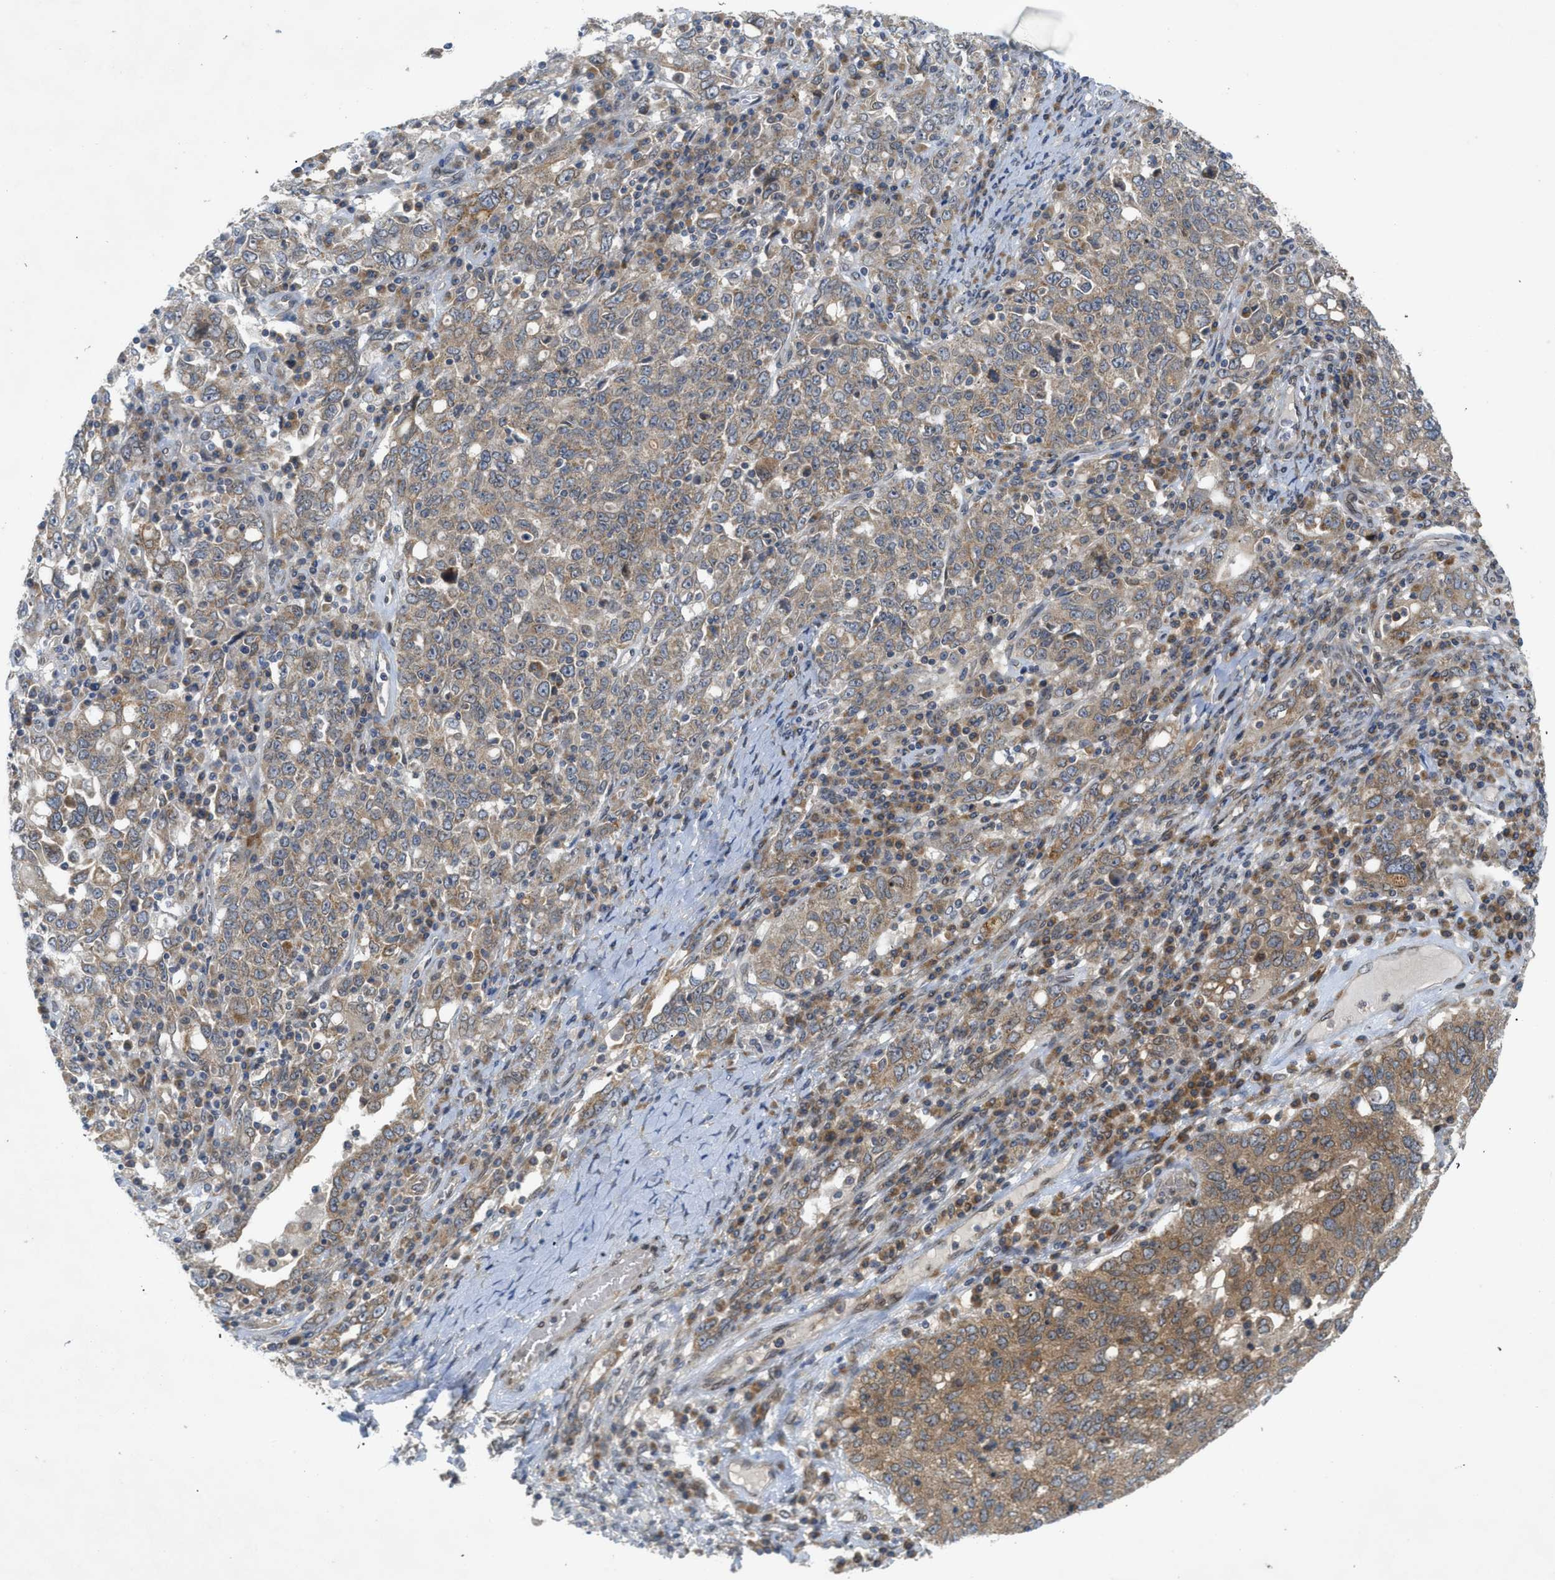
{"staining": {"intensity": "weak", "quantity": ">75%", "location": "cytoplasmic/membranous"}, "tissue": "ovarian cancer", "cell_type": "Tumor cells", "image_type": "cancer", "snomed": [{"axis": "morphology", "description": "Carcinoma, endometroid"}, {"axis": "topography", "description": "Ovary"}], "caption": "DAB (3,3'-diaminobenzidine) immunohistochemical staining of ovarian endometroid carcinoma exhibits weak cytoplasmic/membranous protein expression in approximately >75% of tumor cells. Using DAB (brown) and hematoxylin (blue) stains, captured at high magnification using brightfield microscopy.", "gene": "EIF2AK3", "patient": {"sex": "female", "age": 62}}